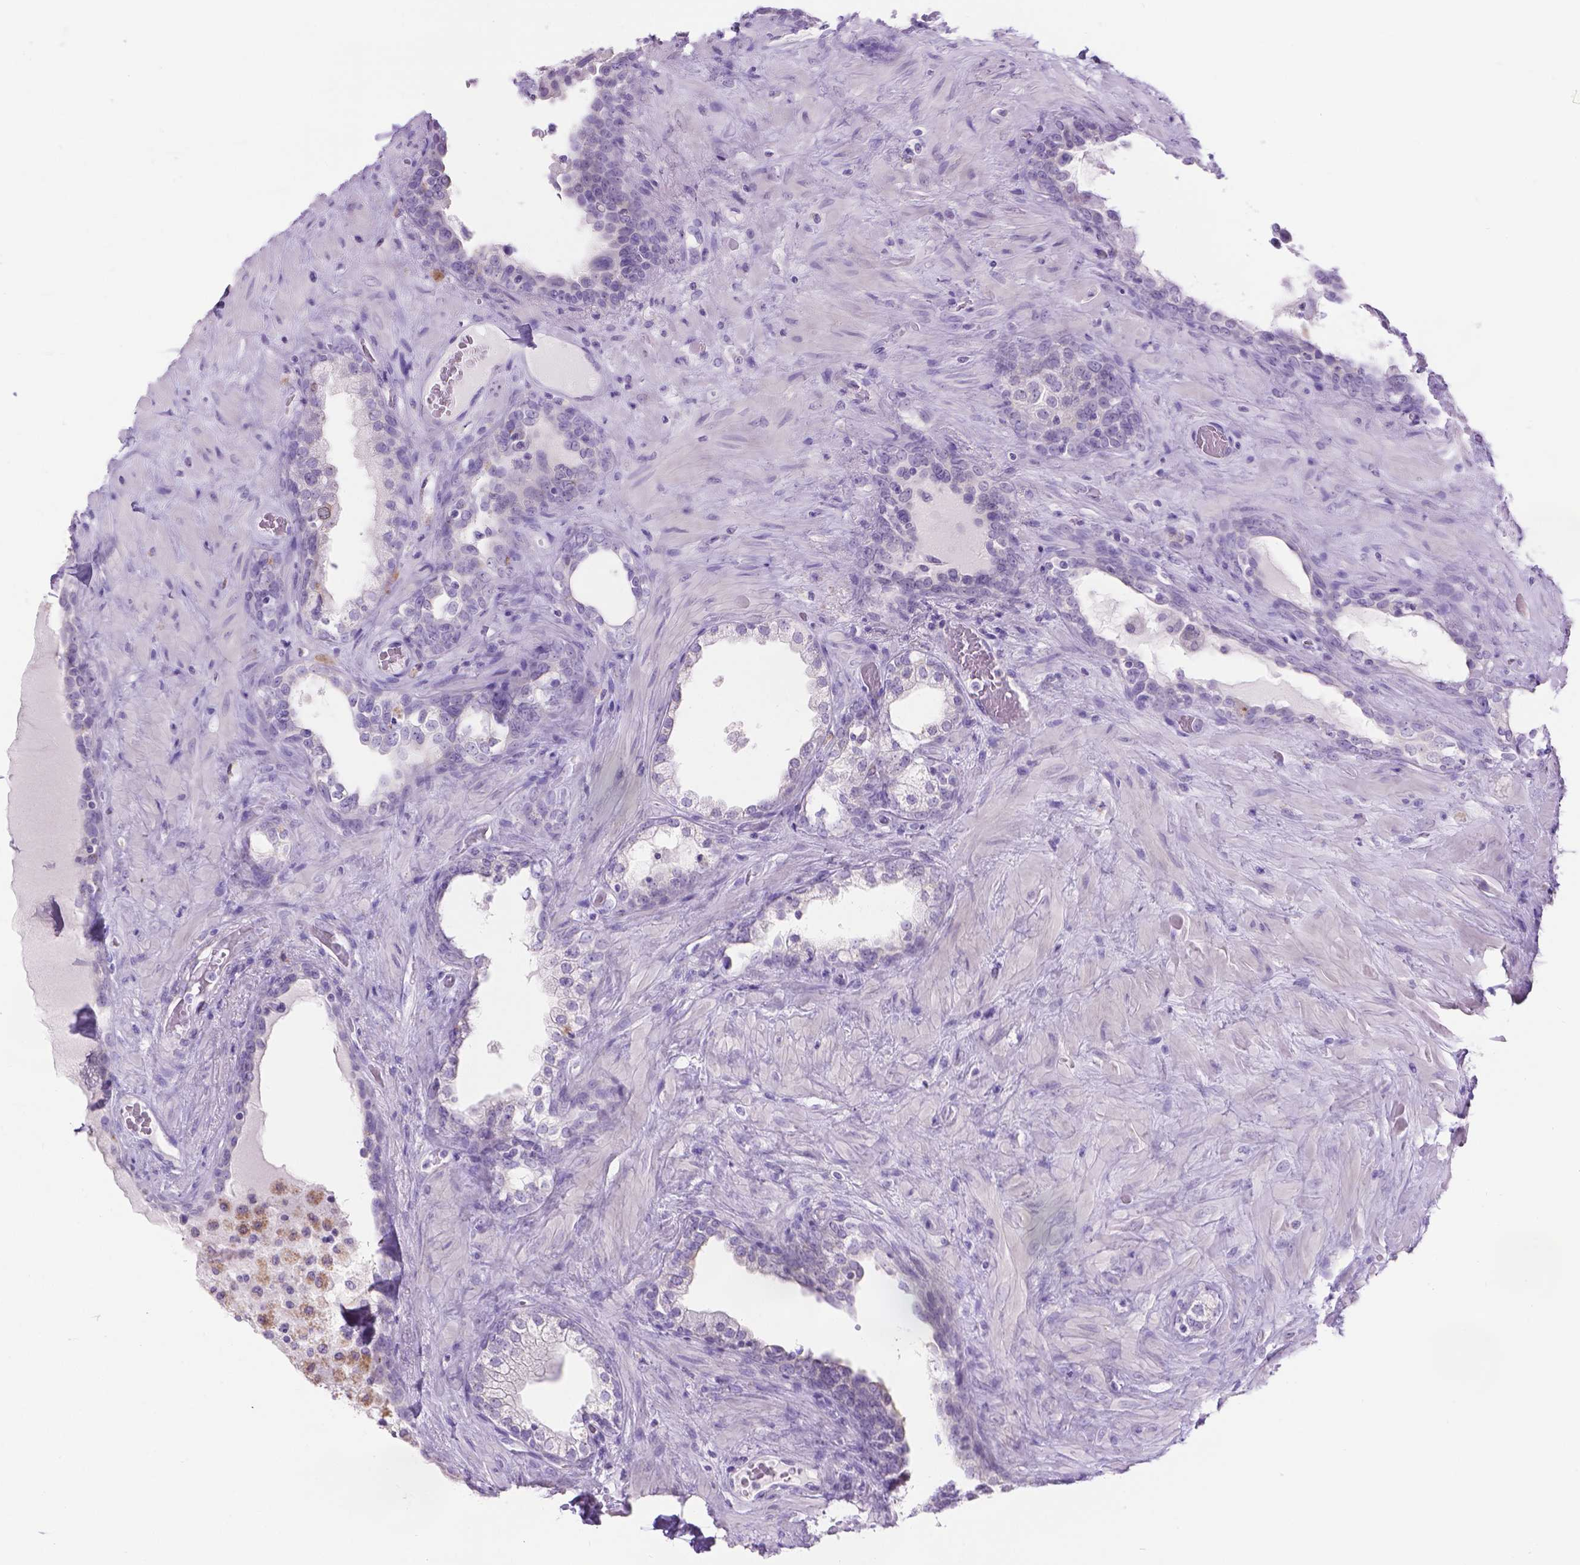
{"staining": {"intensity": "negative", "quantity": "none", "location": "none"}, "tissue": "prostate", "cell_type": "Glandular cells", "image_type": "normal", "snomed": [{"axis": "morphology", "description": "Normal tissue, NOS"}, {"axis": "topography", "description": "Prostate"}], "caption": "A histopathology image of human prostate is negative for staining in glandular cells. Nuclei are stained in blue.", "gene": "SPAG6", "patient": {"sex": "male", "age": 63}}